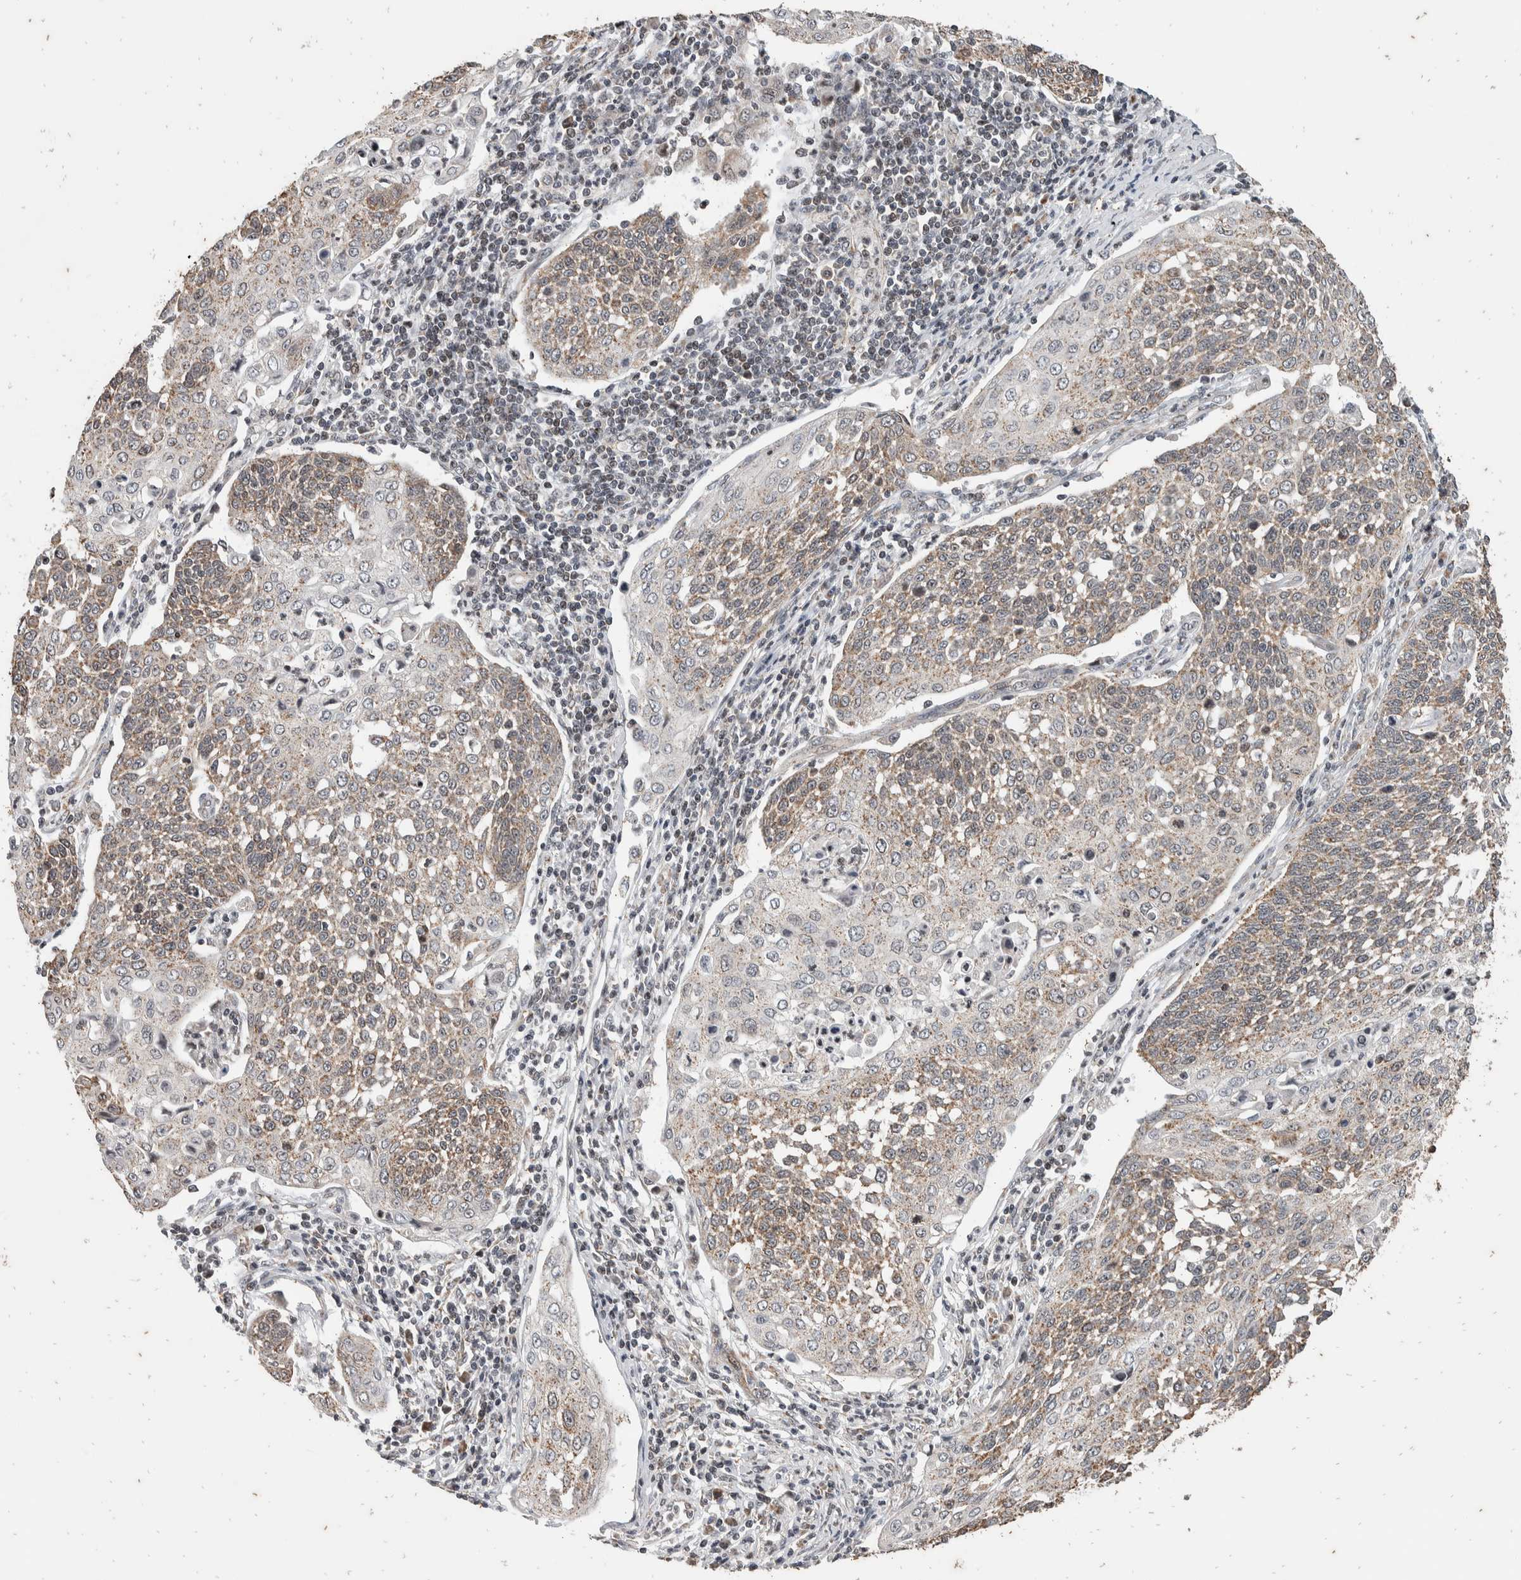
{"staining": {"intensity": "weak", "quantity": "25%-75%", "location": "cytoplasmic/membranous"}, "tissue": "cervical cancer", "cell_type": "Tumor cells", "image_type": "cancer", "snomed": [{"axis": "morphology", "description": "Squamous cell carcinoma, NOS"}, {"axis": "topography", "description": "Cervix"}], "caption": "High-power microscopy captured an IHC micrograph of cervical squamous cell carcinoma, revealing weak cytoplasmic/membranous positivity in approximately 25%-75% of tumor cells.", "gene": "ATXN7L1", "patient": {"sex": "female", "age": 34}}